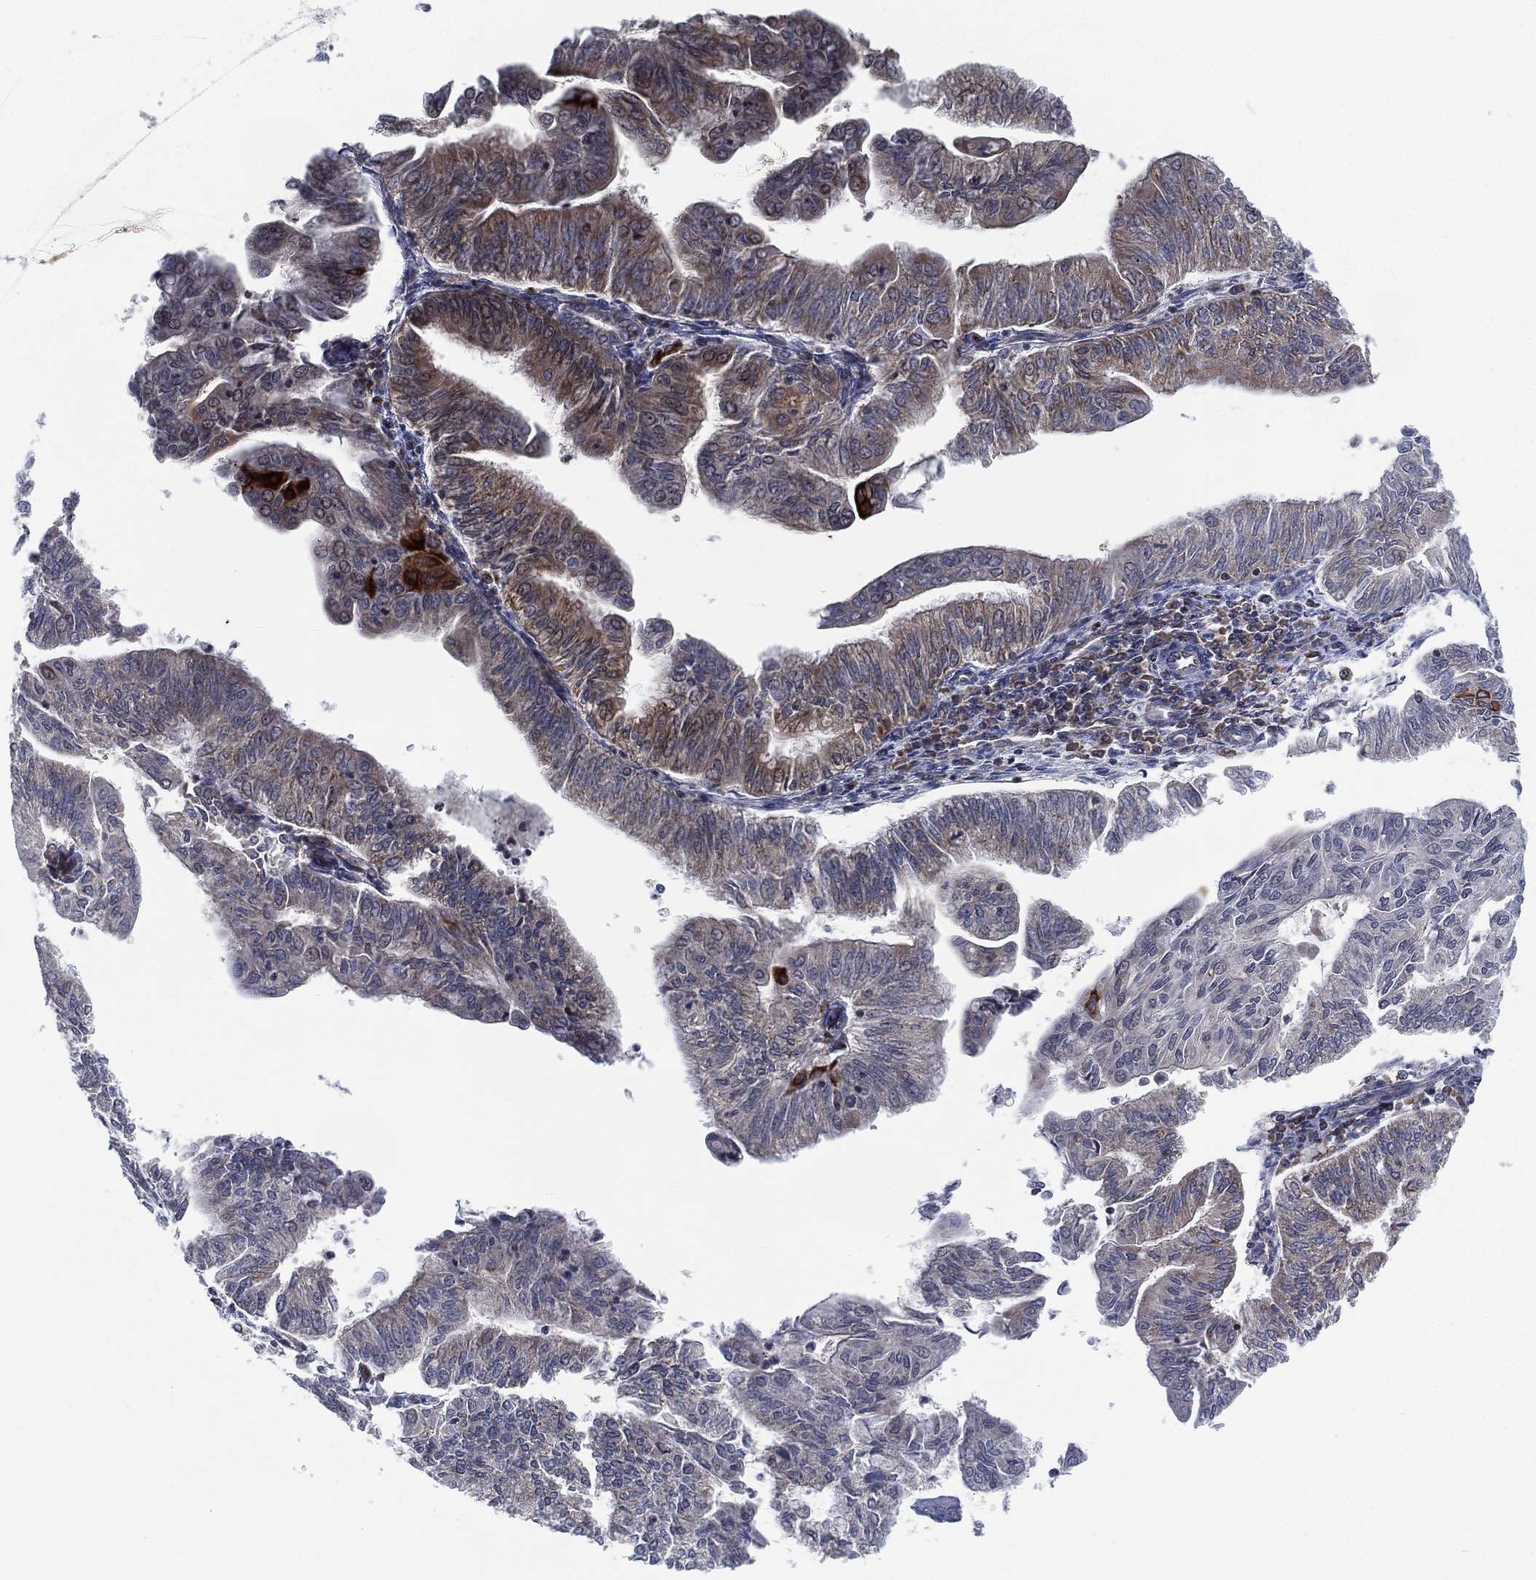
{"staining": {"intensity": "moderate", "quantity": "<25%", "location": "cytoplasmic/membranous"}, "tissue": "endometrial cancer", "cell_type": "Tumor cells", "image_type": "cancer", "snomed": [{"axis": "morphology", "description": "Adenocarcinoma, NOS"}, {"axis": "topography", "description": "Endometrium"}], "caption": "Immunohistochemical staining of adenocarcinoma (endometrial) displays low levels of moderate cytoplasmic/membranous protein positivity in approximately <25% of tumor cells.", "gene": "TMCO1", "patient": {"sex": "female", "age": 59}}